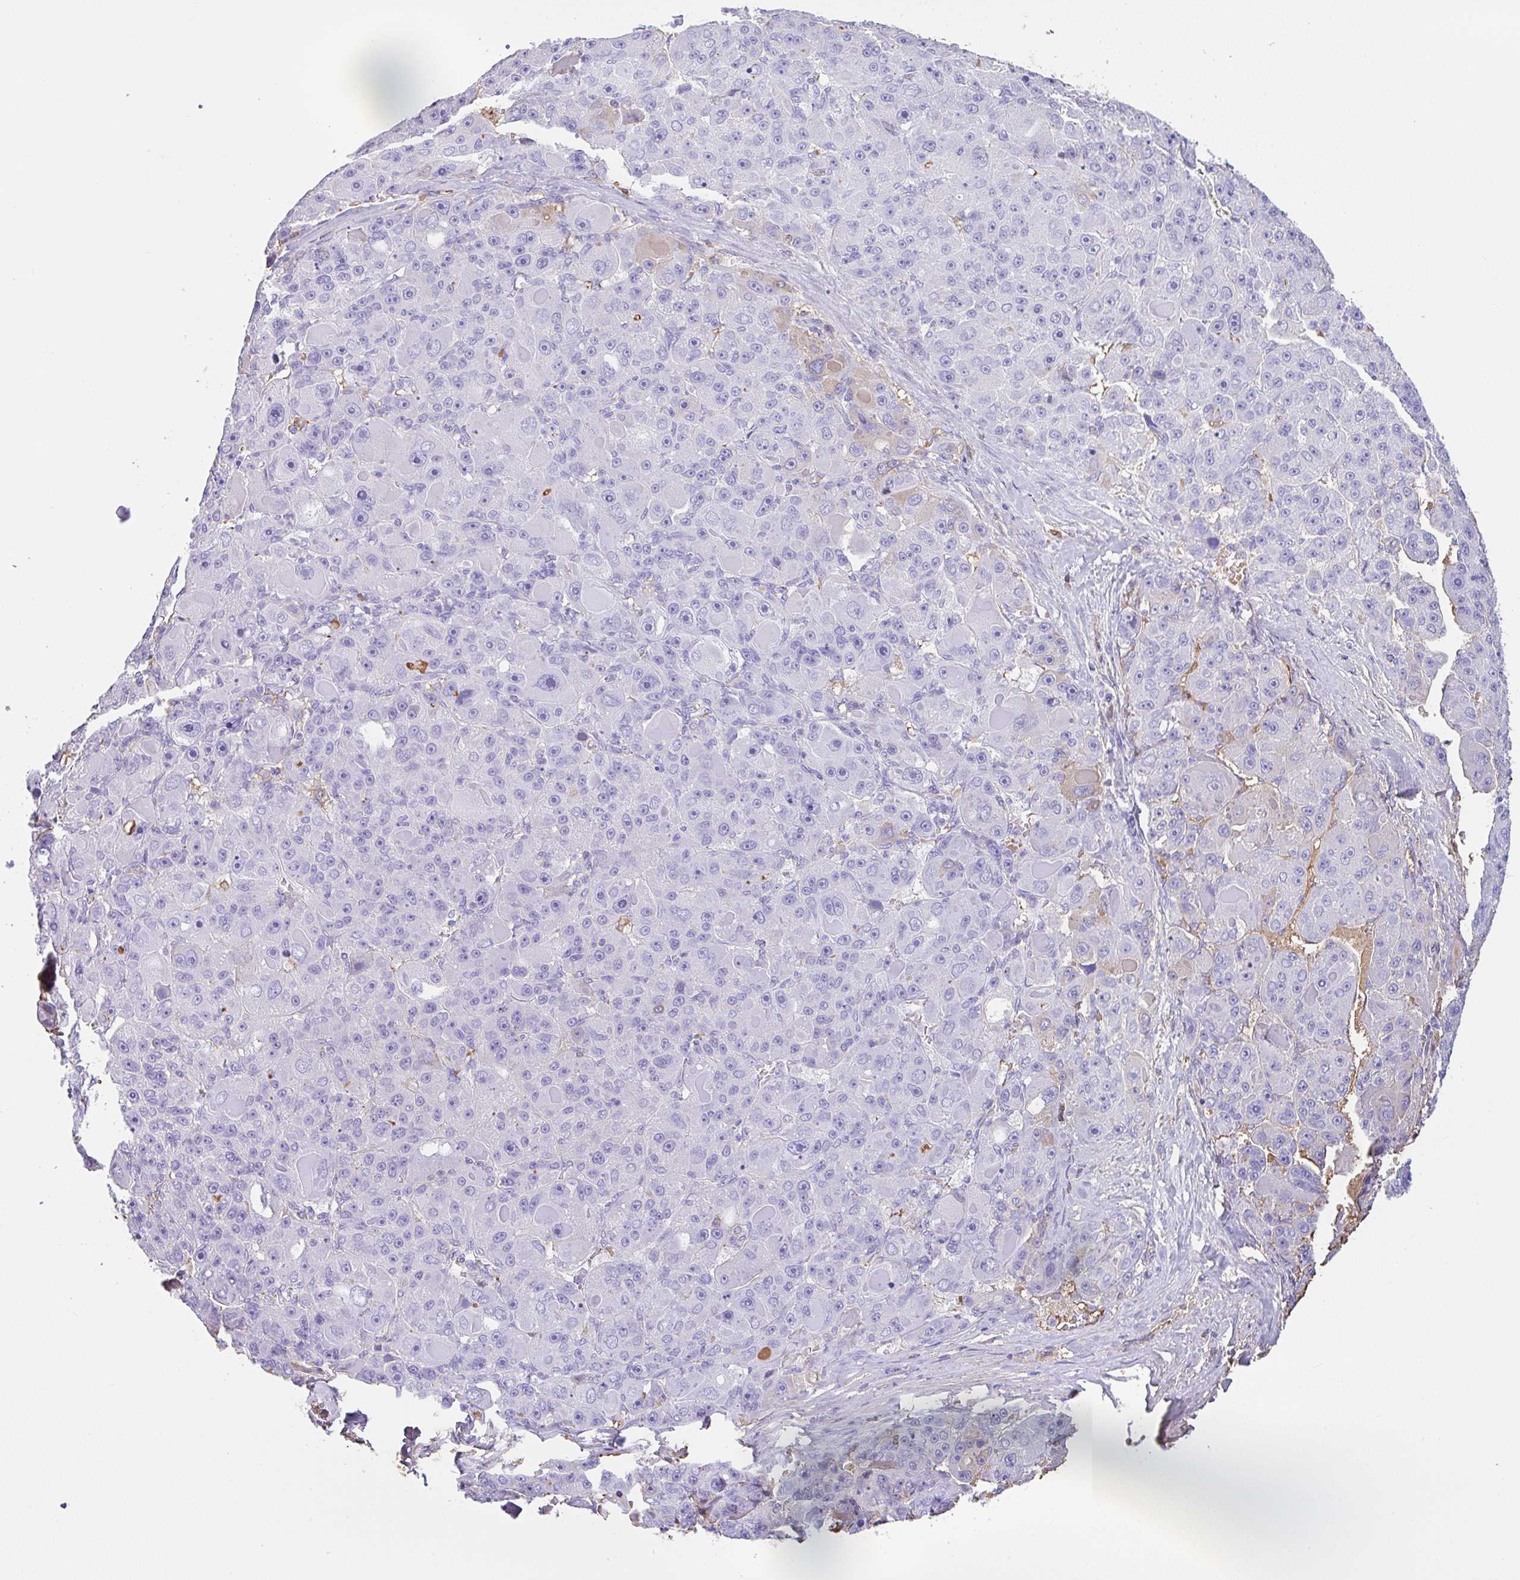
{"staining": {"intensity": "negative", "quantity": "none", "location": "none"}, "tissue": "liver cancer", "cell_type": "Tumor cells", "image_type": "cancer", "snomed": [{"axis": "morphology", "description": "Carcinoma, Hepatocellular, NOS"}, {"axis": "topography", "description": "Liver"}], "caption": "This is an immunohistochemistry photomicrograph of human liver cancer (hepatocellular carcinoma). There is no staining in tumor cells.", "gene": "HOXC12", "patient": {"sex": "male", "age": 76}}